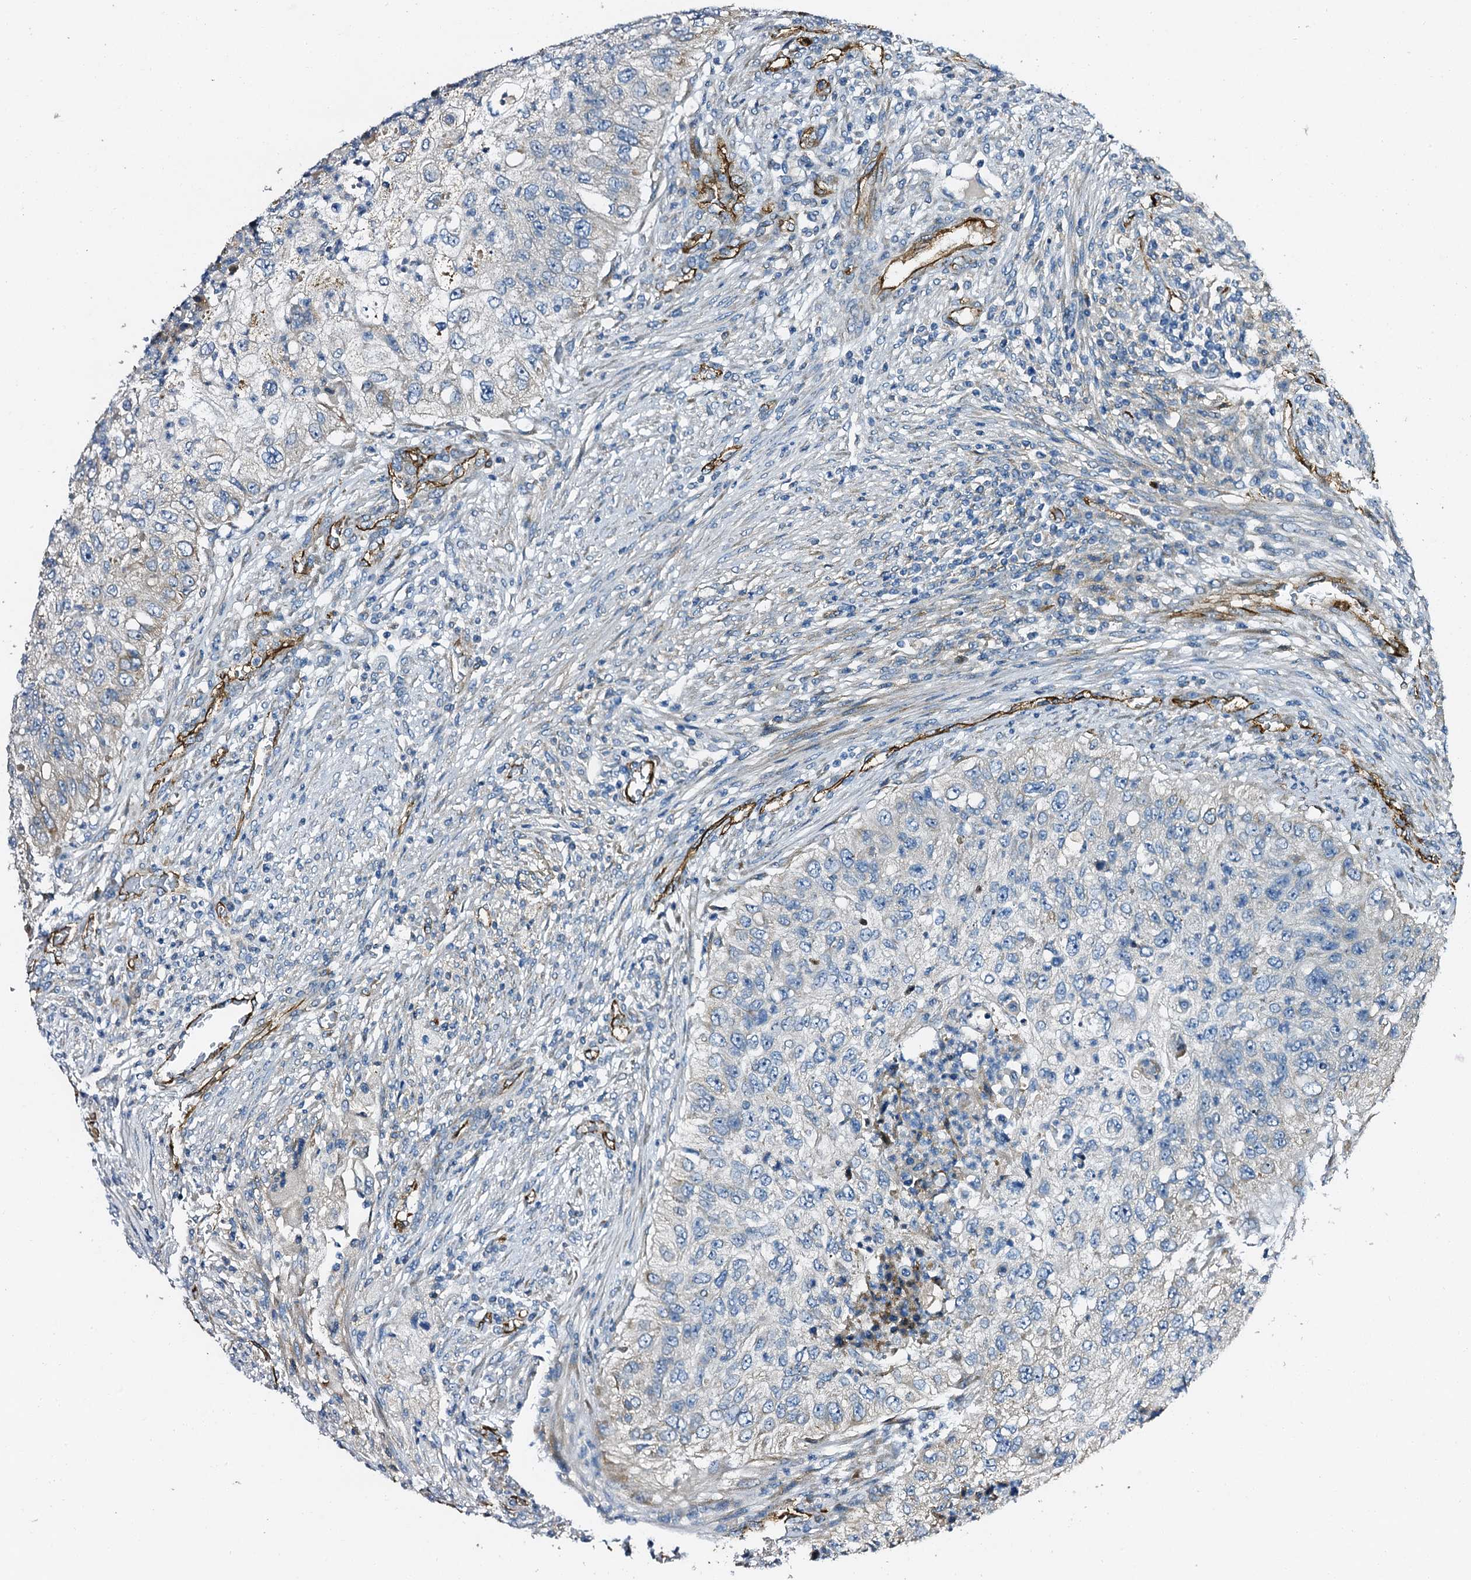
{"staining": {"intensity": "negative", "quantity": "none", "location": "none"}, "tissue": "urothelial cancer", "cell_type": "Tumor cells", "image_type": "cancer", "snomed": [{"axis": "morphology", "description": "Urothelial carcinoma, High grade"}, {"axis": "topography", "description": "Urinary bladder"}], "caption": "This histopathology image is of high-grade urothelial carcinoma stained with immunohistochemistry (IHC) to label a protein in brown with the nuclei are counter-stained blue. There is no staining in tumor cells.", "gene": "DBX1", "patient": {"sex": "female", "age": 60}}